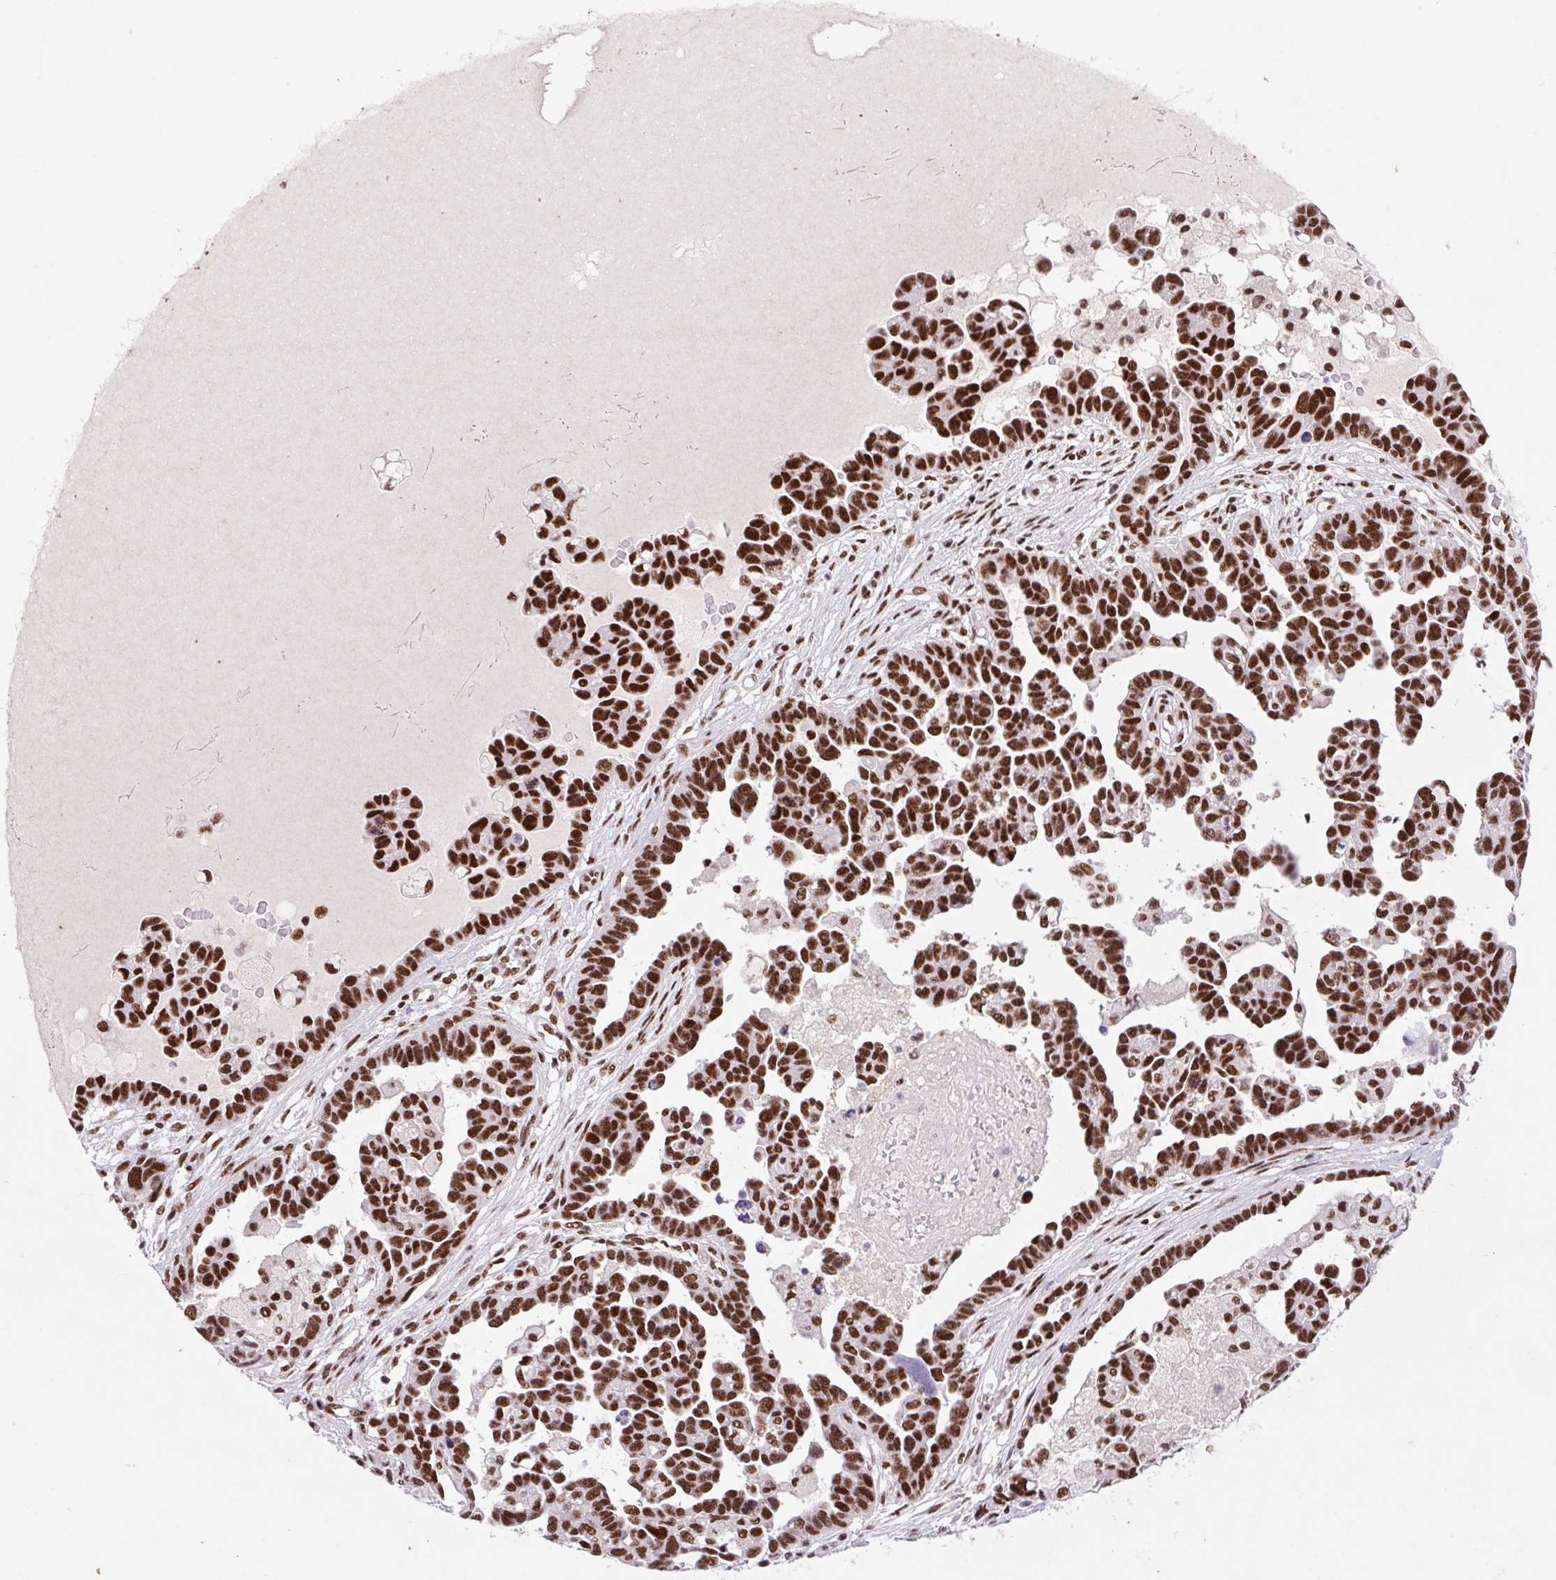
{"staining": {"intensity": "strong", "quantity": ">75%", "location": "nuclear"}, "tissue": "ovarian cancer", "cell_type": "Tumor cells", "image_type": "cancer", "snomed": [{"axis": "morphology", "description": "Cystadenocarcinoma, serous, NOS"}, {"axis": "topography", "description": "Ovary"}], "caption": "Human ovarian cancer (serous cystadenocarcinoma) stained with a brown dye displays strong nuclear positive staining in approximately >75% of tumor cells.", "gene": "LDLRAD4", "patient": {"sex": "female", "age": 54}}